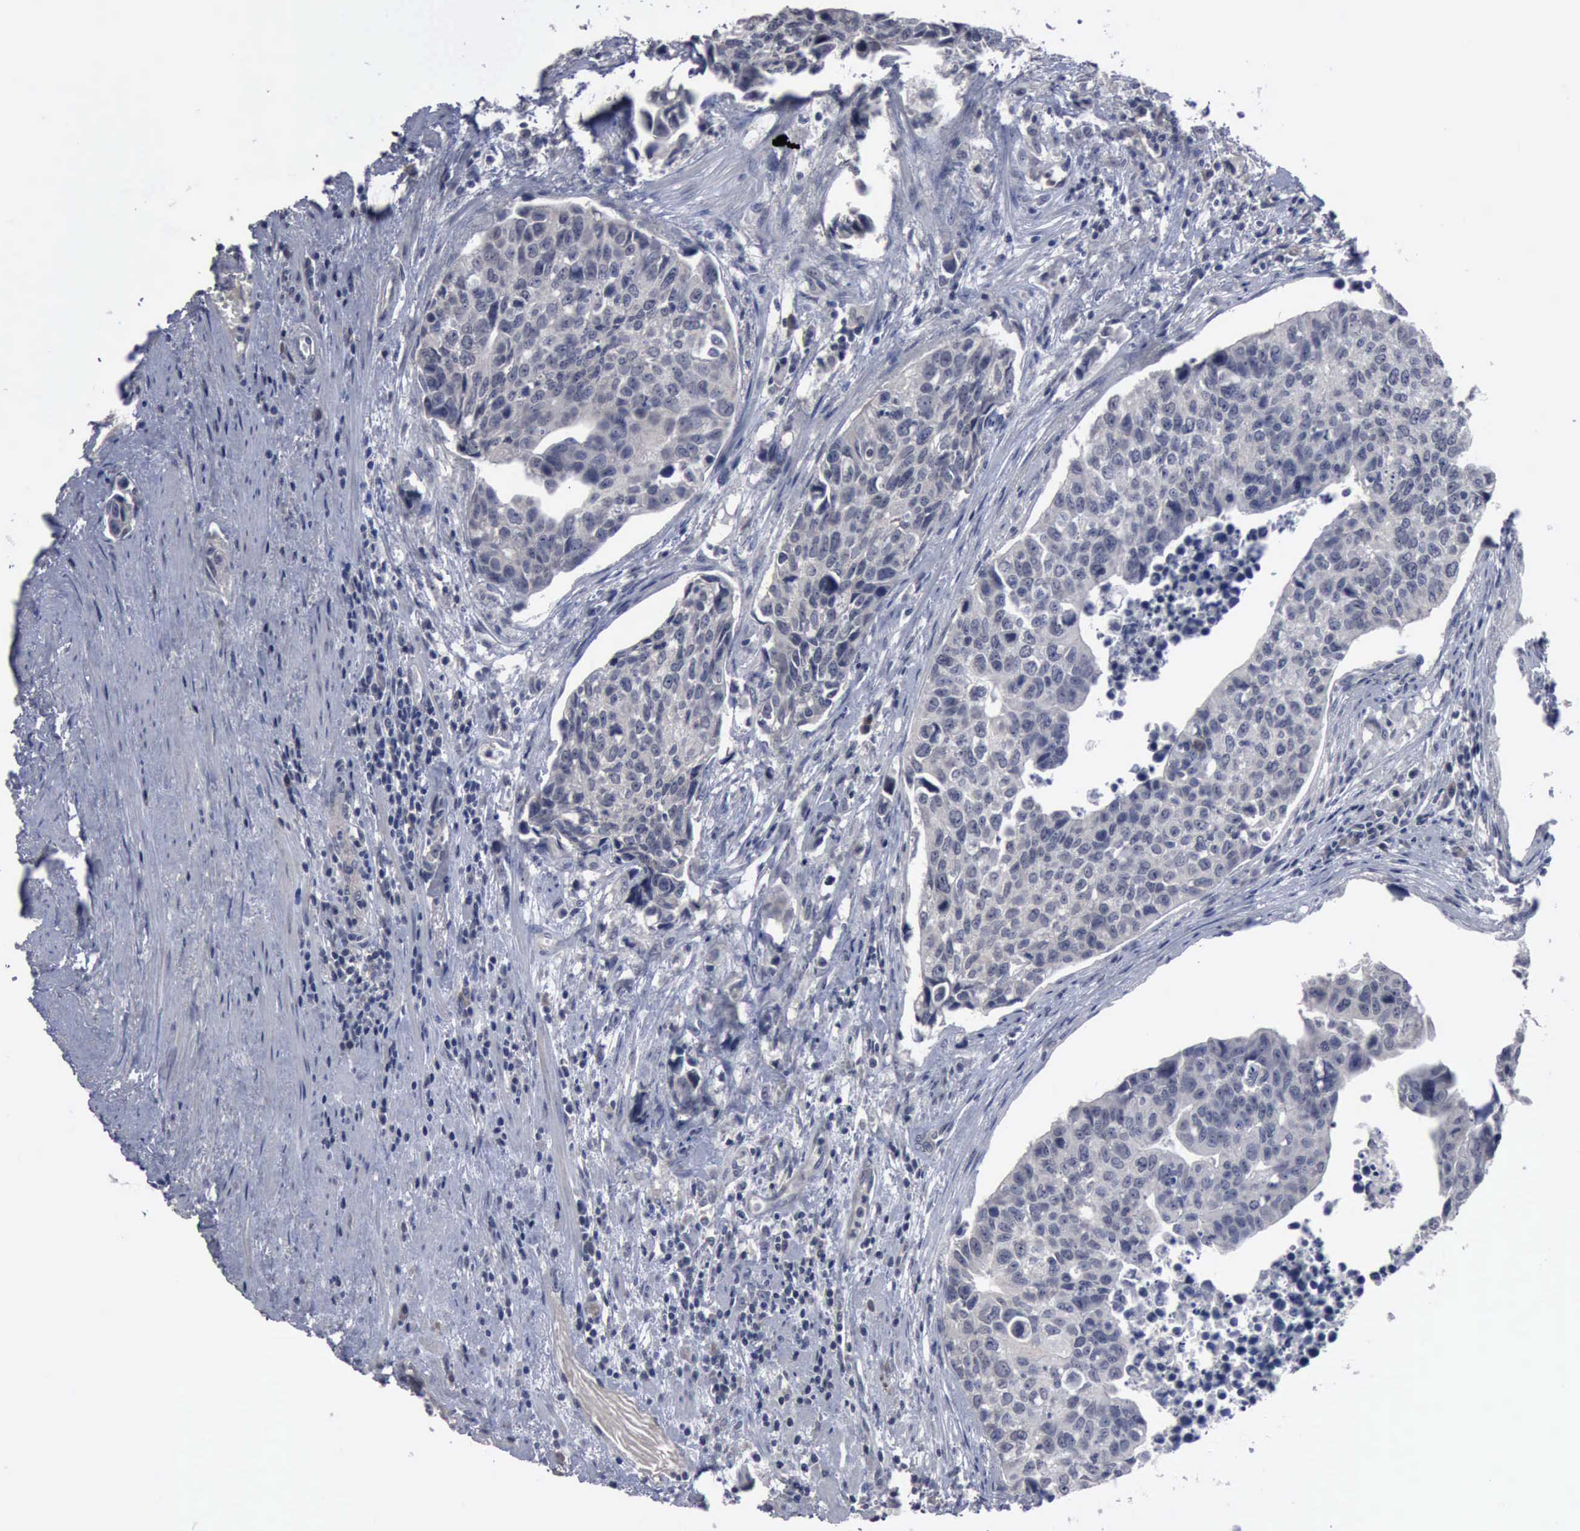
{"staining": {"intensity": "negative", "quantity": "none", "location": "none"}, "tissue": "urothelial cancer", "cell_type": "Tumor cells", "image_type": "cancer", "snomed": [{"axis": "morphology", "description": "Urothelial carcinoma, High grade"}, {"axis": "topography", "description": "Urinary bladder"}], "caption": "Tumor cells are negative for protein expression in human high-grade urothelial carcinoma.", "gene": "MYO18B", "patient": {"sex": "male", "age": 81}}